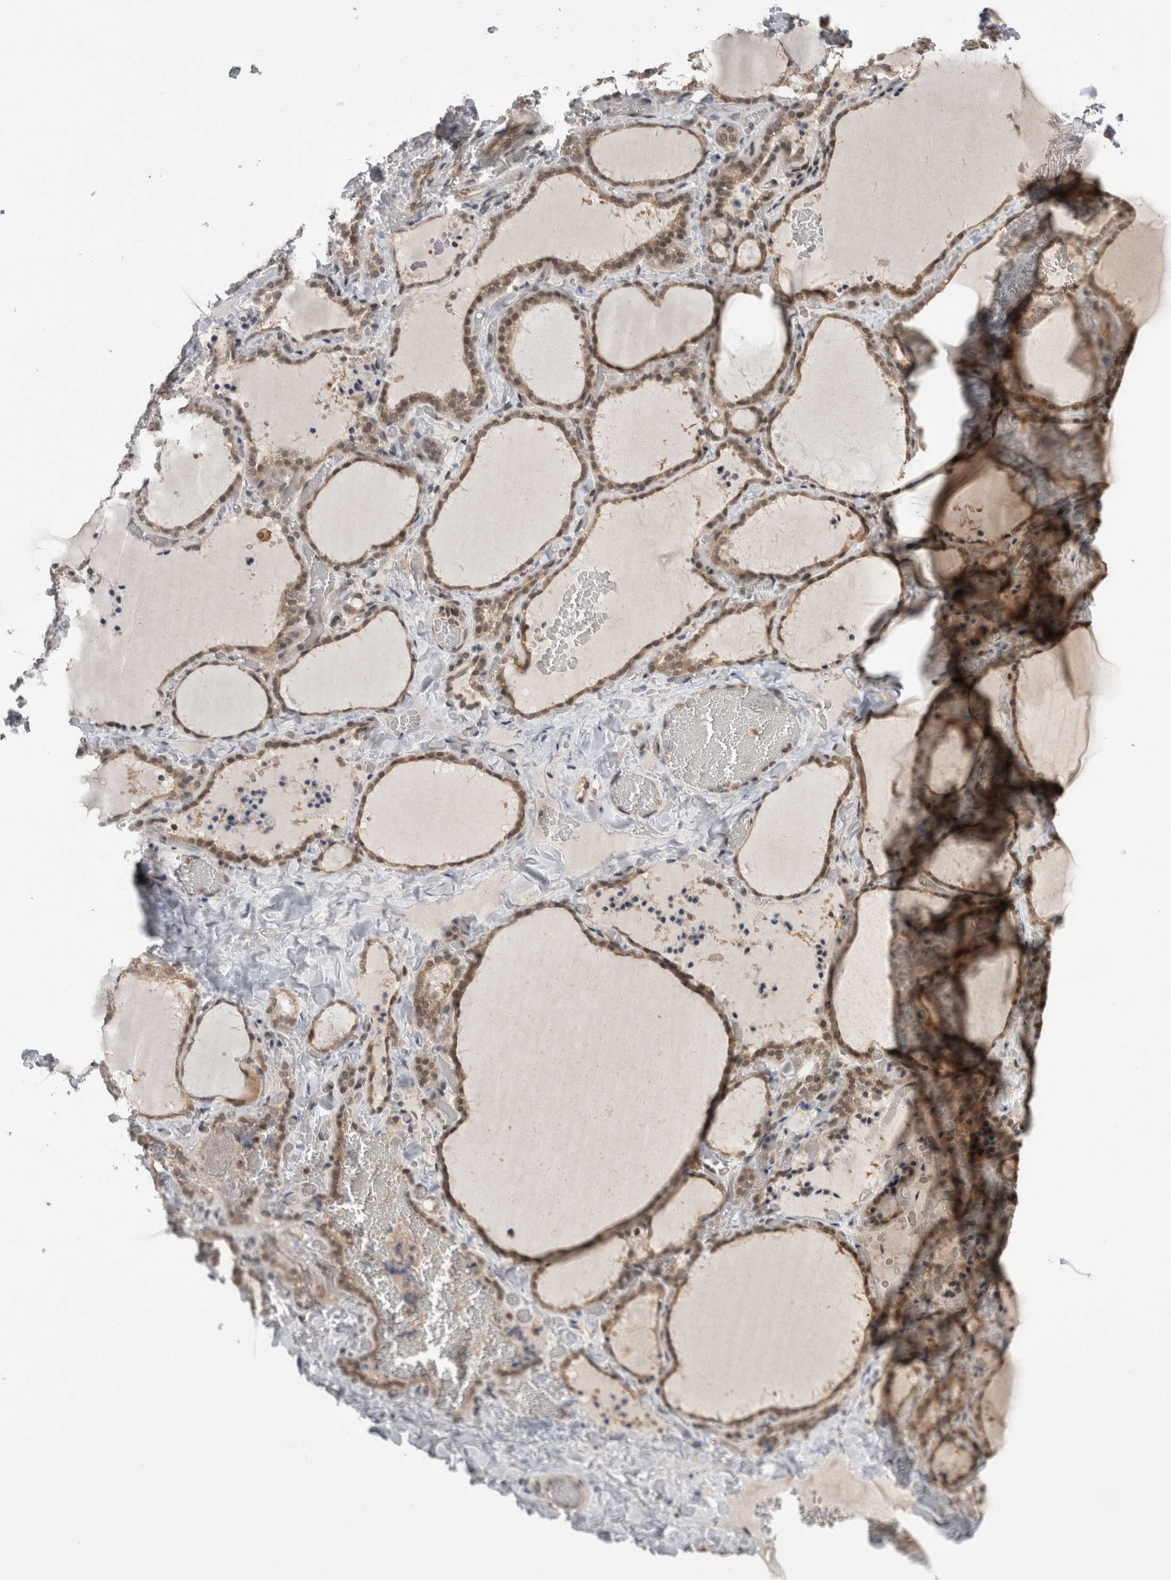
{"staining": {"intensity": "weak", "quantity": ">75%", "location": "cytoplasmic/membranous,nuclear"}, "tissue": "thyroid gland", "cell_type": "Glandular cells", "image_type": "normal", "snomed": [{"axis": "morphology", "description": "Normal tissue, NOS"}, {"axis": "topography", "description": "Thyroid gland"}], "caption": "Glandular cells show low levels of weak cytoplasmic/membranous,nuclear positivity in approximately >75% of cells in normal thyroid gland.", "gene": "ZNF341", "patient": {"sex": "female", "age": 22}}